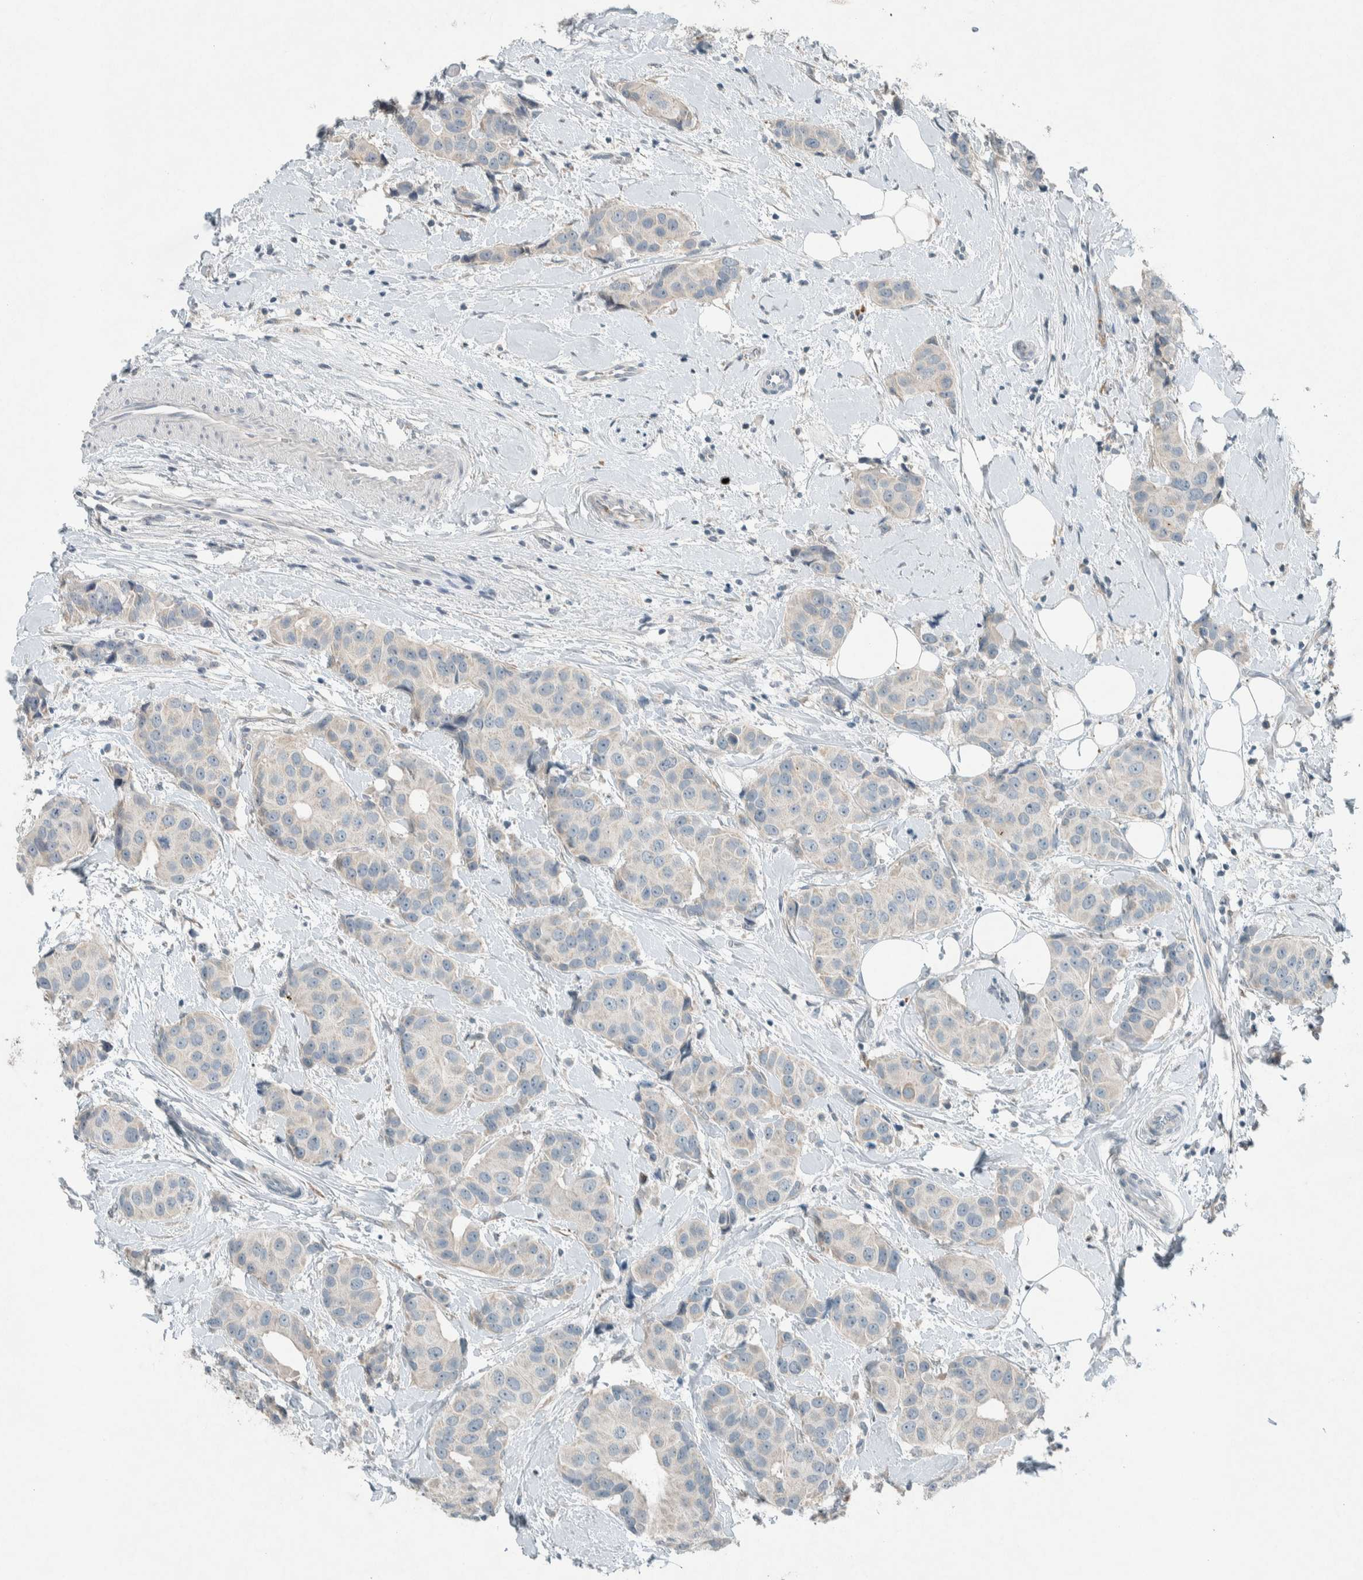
{"staining": {"intensity": "negative", "quantity": "none", "location": "none"}, "tissue": "breast cancer", "cell_type": "Tumor cells", "image_type": "cancer", "snomed": [{"axis": "morphology", "description": "Normal tissue, NOS"}, {"axis": "morphology", "description": "Duct carcinoma"}, {"axis": "topography", "description": "Breast"}], "caption": "High magnification brightfield microscopy of breast cancer (infiltrating ductal carcinoma) stained with DAB (3,3'-diaminobenzidine) (brown) and counterstained with hematoxylin (blue): tumor cells show no significant positivity.", "gene": "CERCAM", "patient": {"sex": "female", "age": 39}}